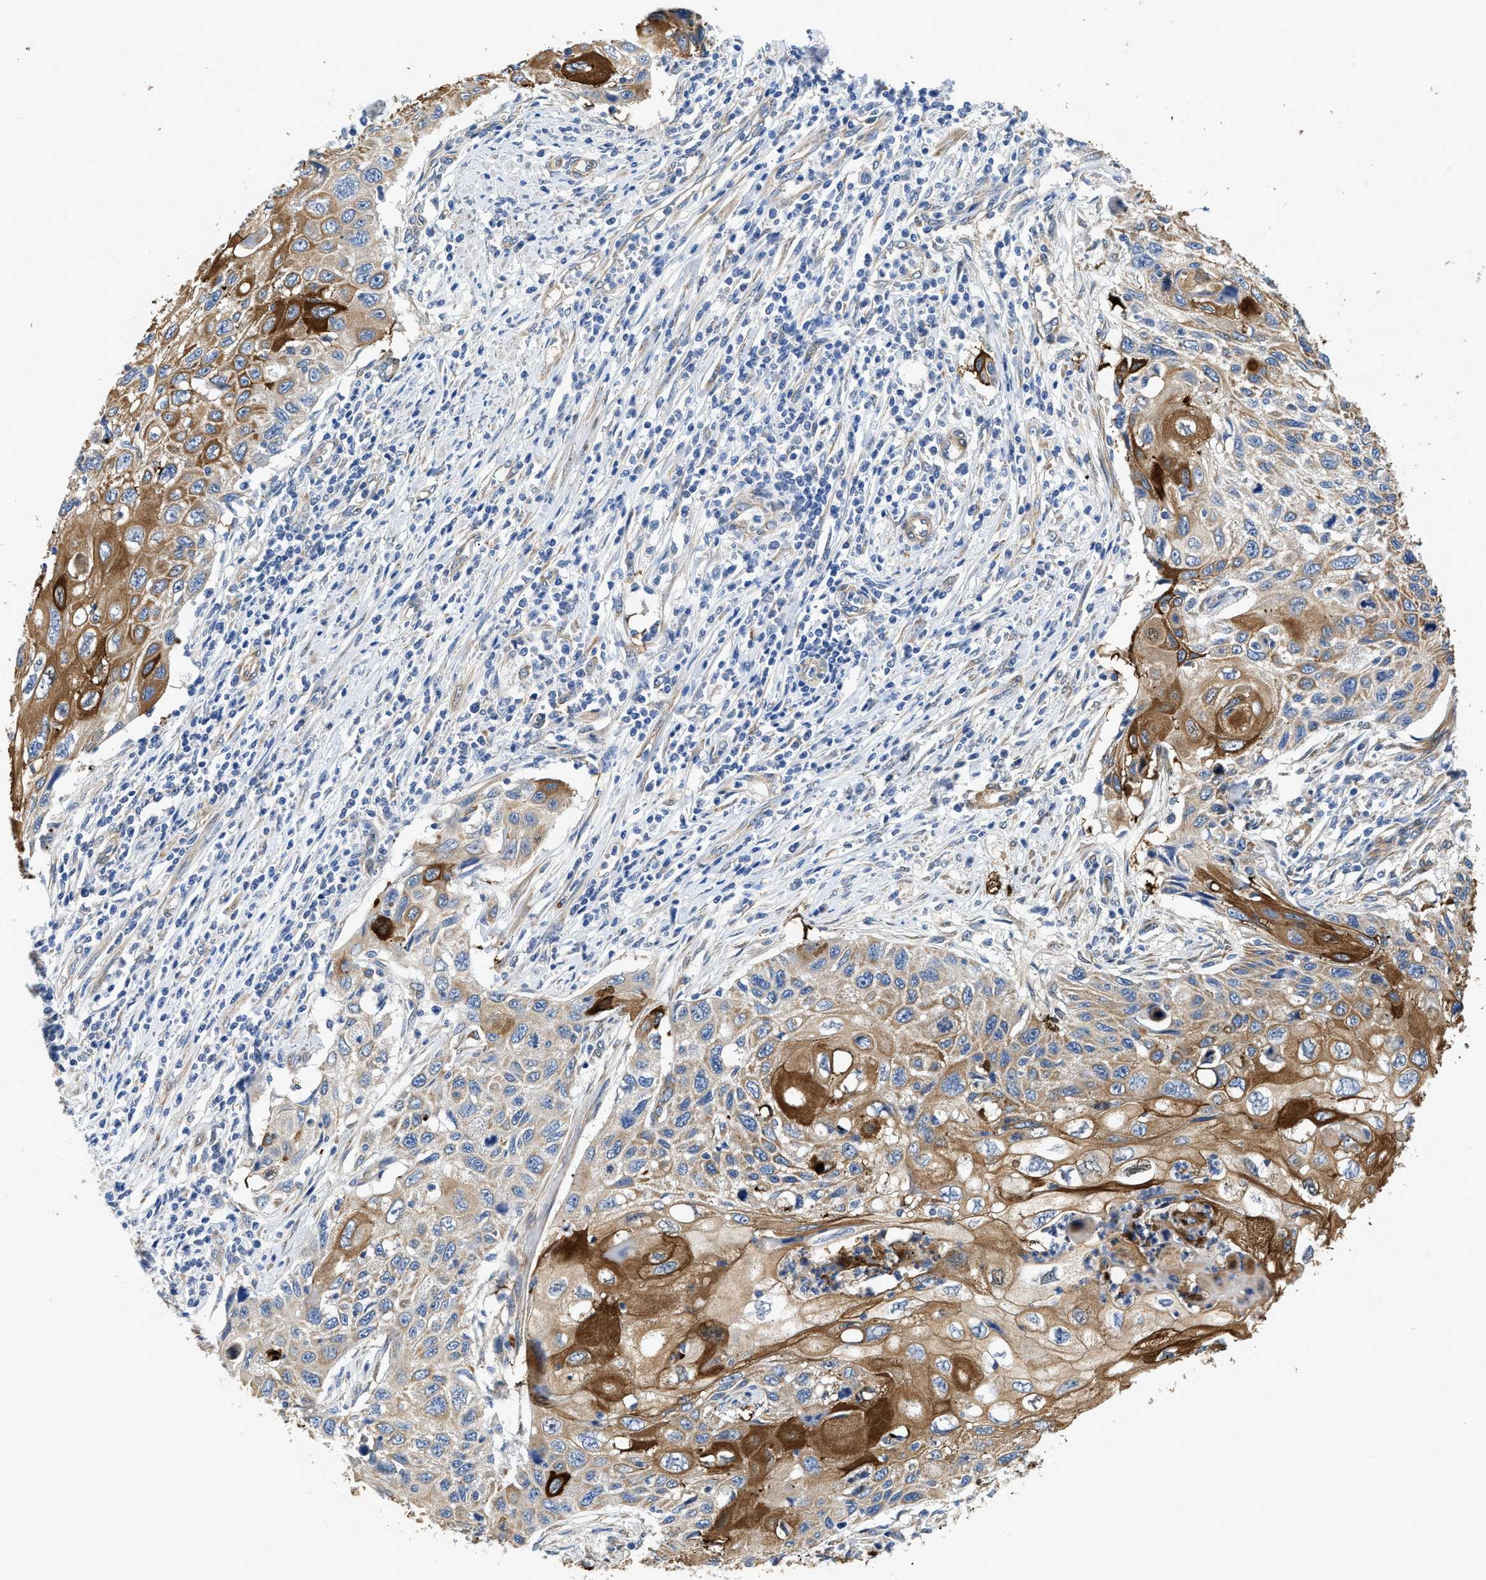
{"staining": {"intensity": "strong", "quantity": "25%-75%", "location": "cytoplasmic/membranous"}, "tissue": "cervical cancer", "cell_type": "Tumor cells", "image_type": "cancer", "snomed": [{"axis": "morphology", "description": "Squamous cell carcinoma, NOS"}, {"axis": "topography", "description": "Cervix"}], "caption": "Approximately 25%-75% of tumor cells in cervical cancer (squamous cell carcinoma) show strong cytoplasmic/membranous protein positivity as visualized by brown immunohistochemical staining.", "gene": "RAPH1", "patient": {"sex": "female", "age": 70}}